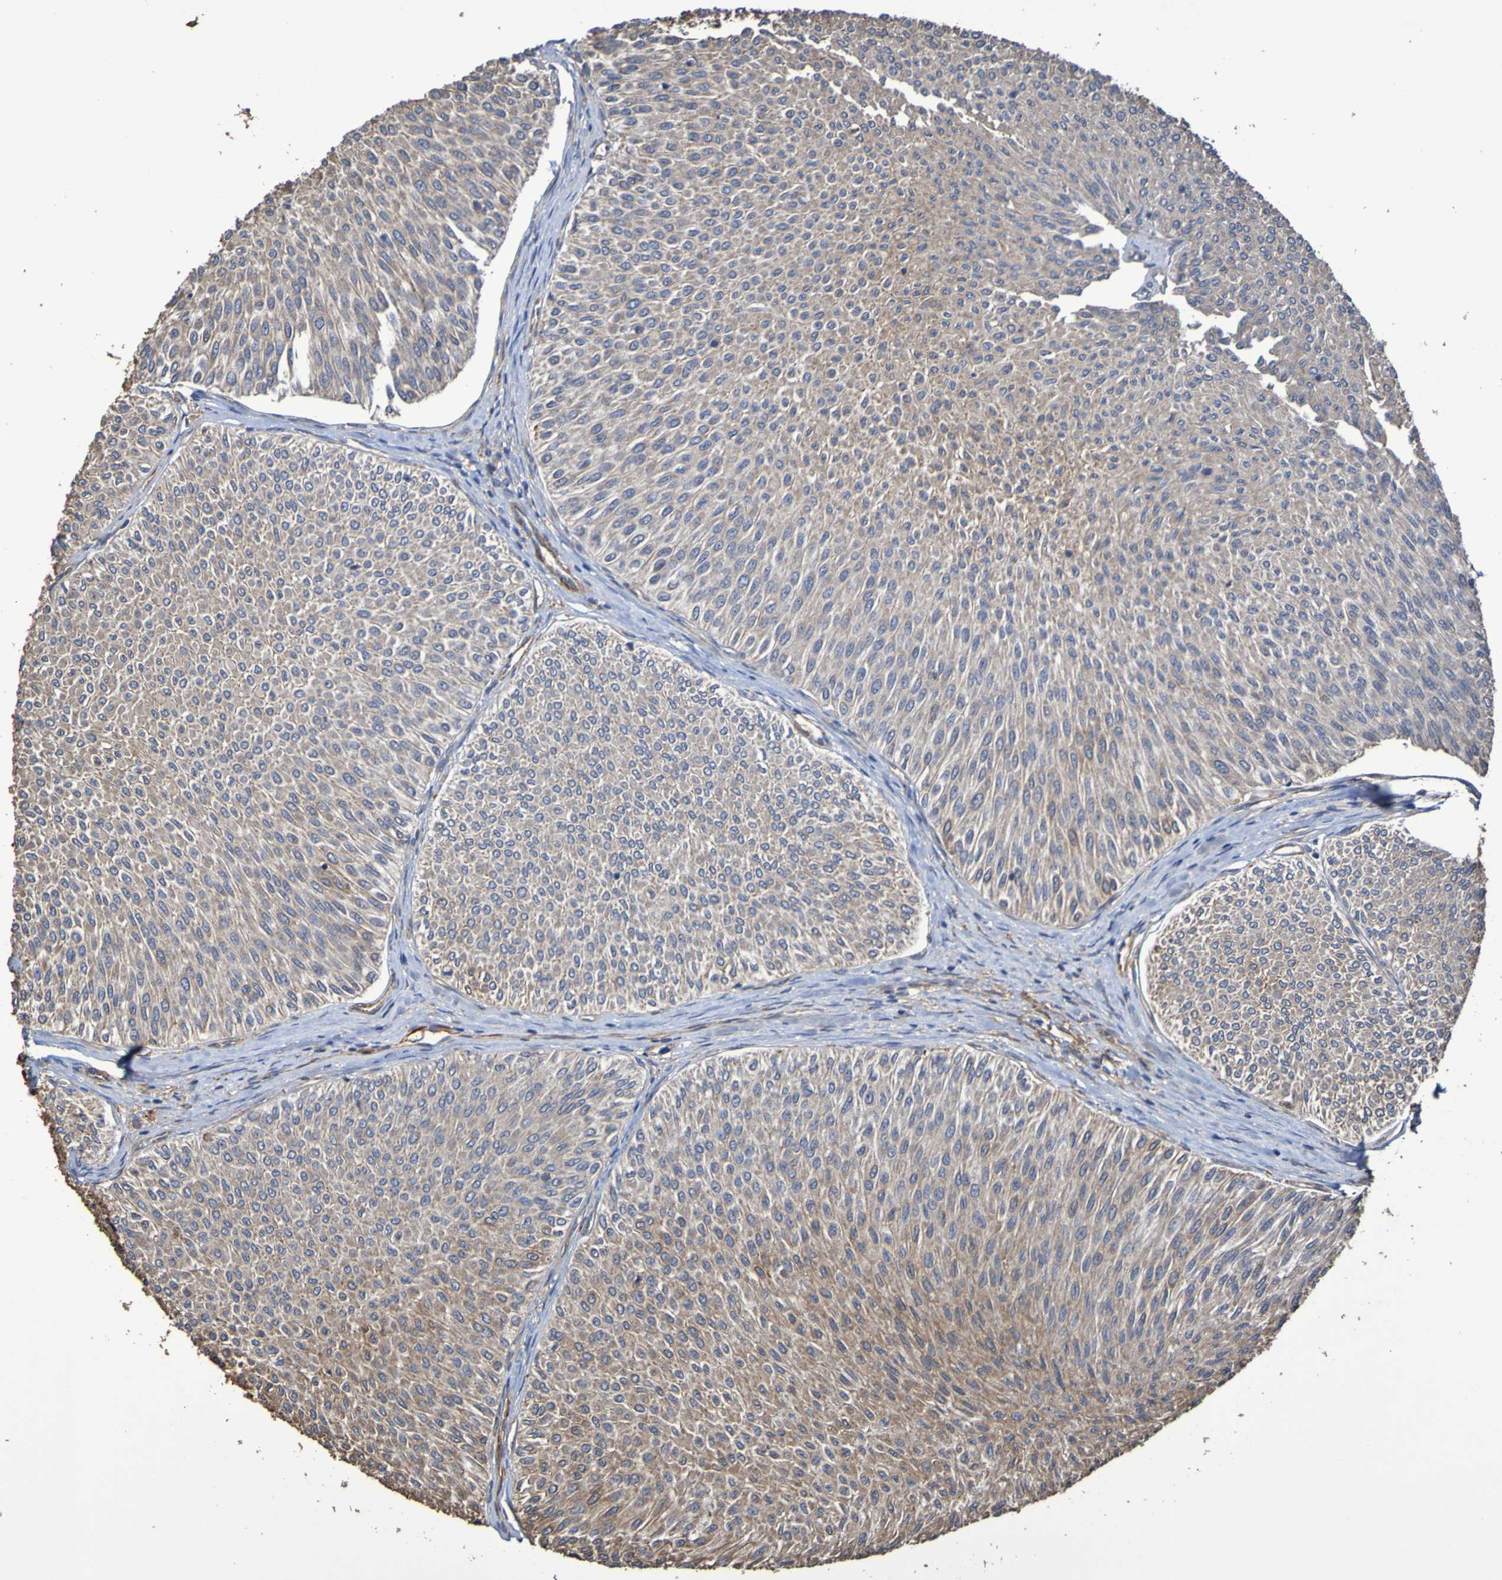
{"staining": {"intensity": "weak", "quantity": ">75%", "location": "cytoplasmic/membranous"}, "tissue": "urothelial cancer", "cell_type": "Tumor cells", "image_type": "cancer", "snomed": [{"axis": "morphology", "description": "Urothelial carcinoma, Low grade"}, {"axis": "topography", "description": "Urinary bladder"}], "caption": "This image demonstrates low-grade urothelial carcinoma stained with immunohistochemistry (IHC) to label a protein in brown. The cytoplasmic/membranous of tumor cells show weak positivity for the protein. Nuclei are counter-stained blue.", "gene": "RAB11A", "patient": {"sex": "male", "age": 78}}